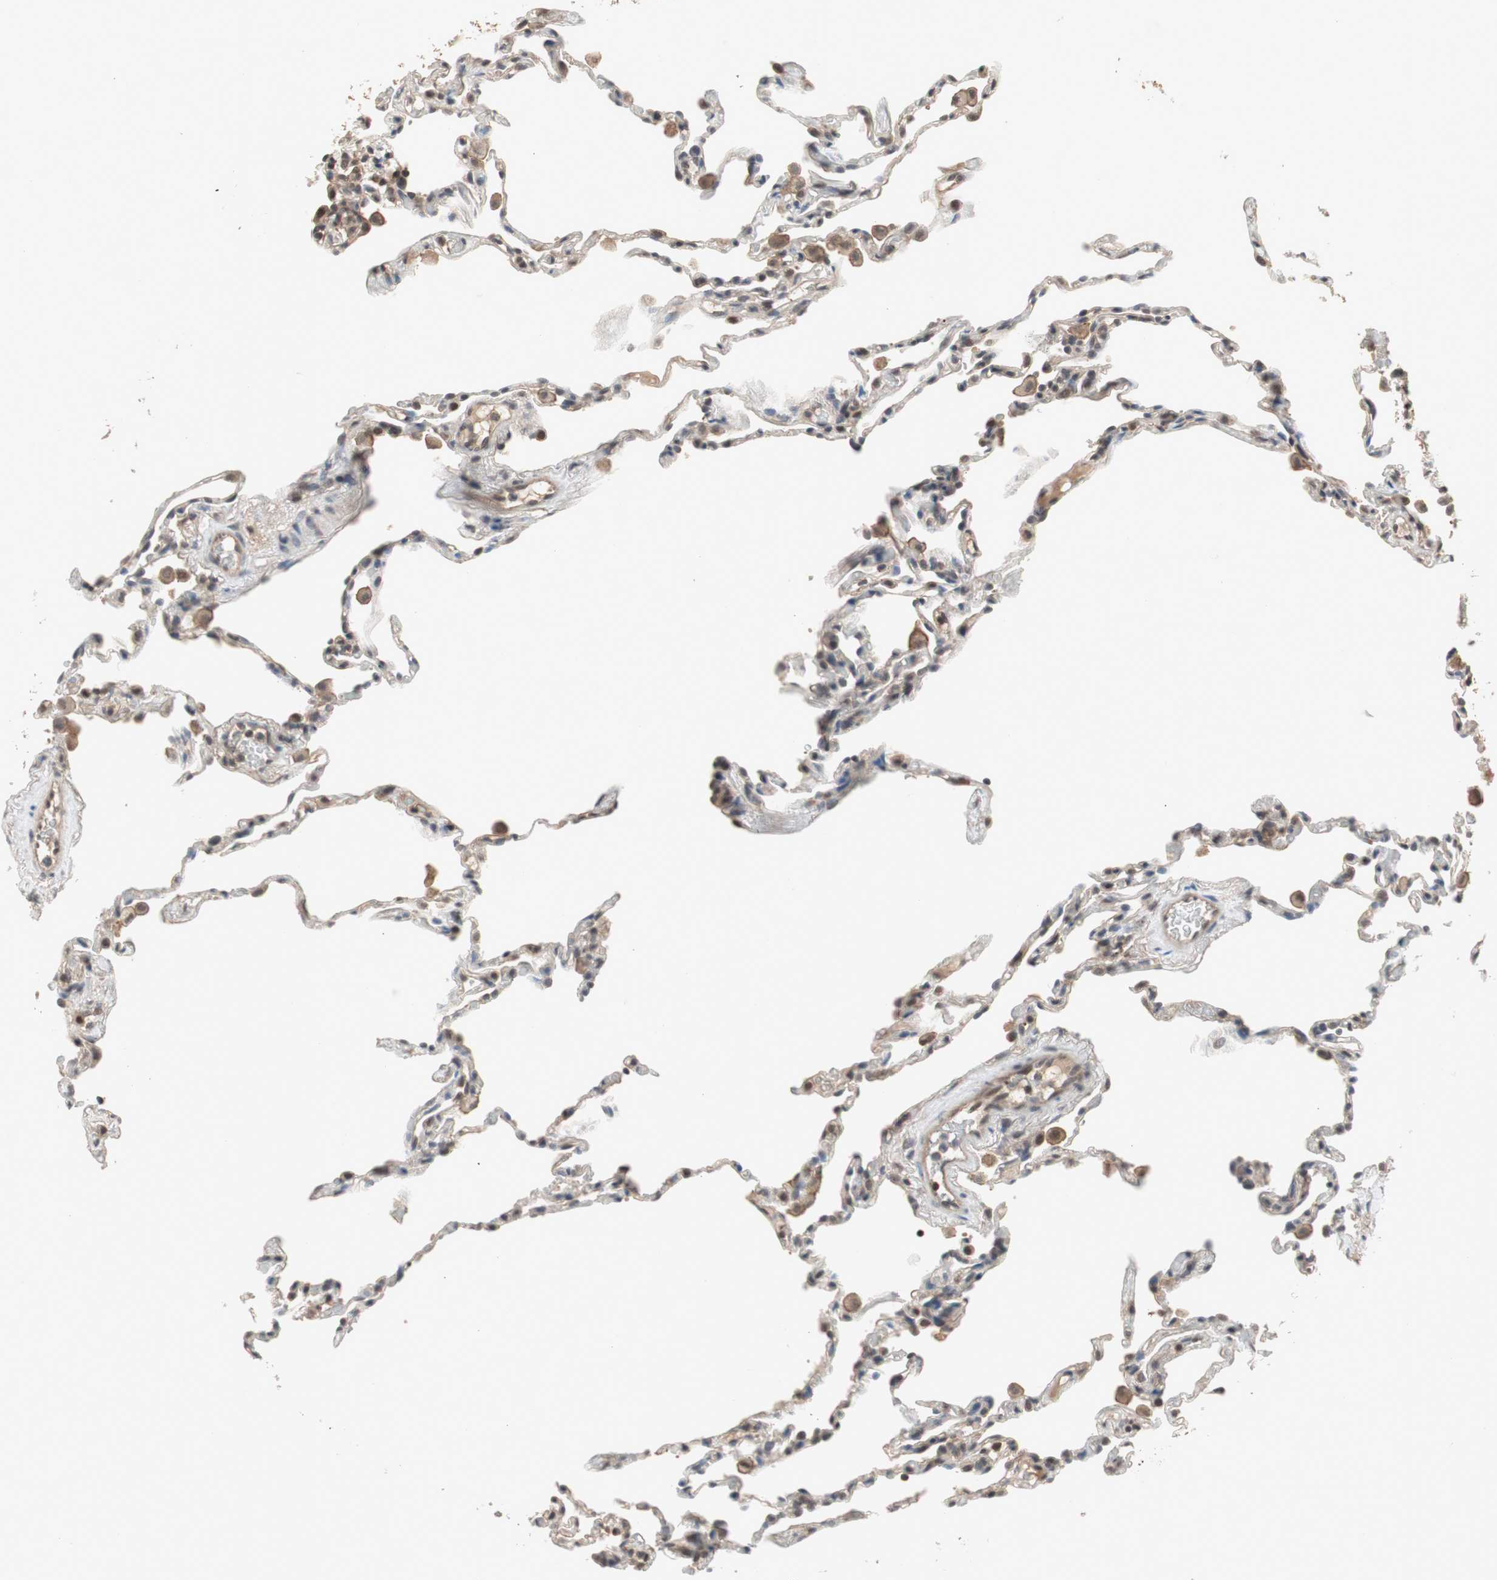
{"staining": {"intensity": "moderate", "quantity": "25%-75%", "location": "cytoplasmic/membranous,nuclear"}, "tissue": "lung", "cell_type": "Alveolar cells", "image_type": "normal", "snomed": [{"axis": "morphology", "description": "Normal tissue, NOS"}, {"axis": "topography", "description": "Lung"}], "caption": "DAB immunohistochemical staining of benign lung shows moderate cytoplasmic/membranous,nuclear protein staining in approximately 25%-75% of alveolar cells.", "gene": "GART", "patient": {"sex": "male", "age": 59}}